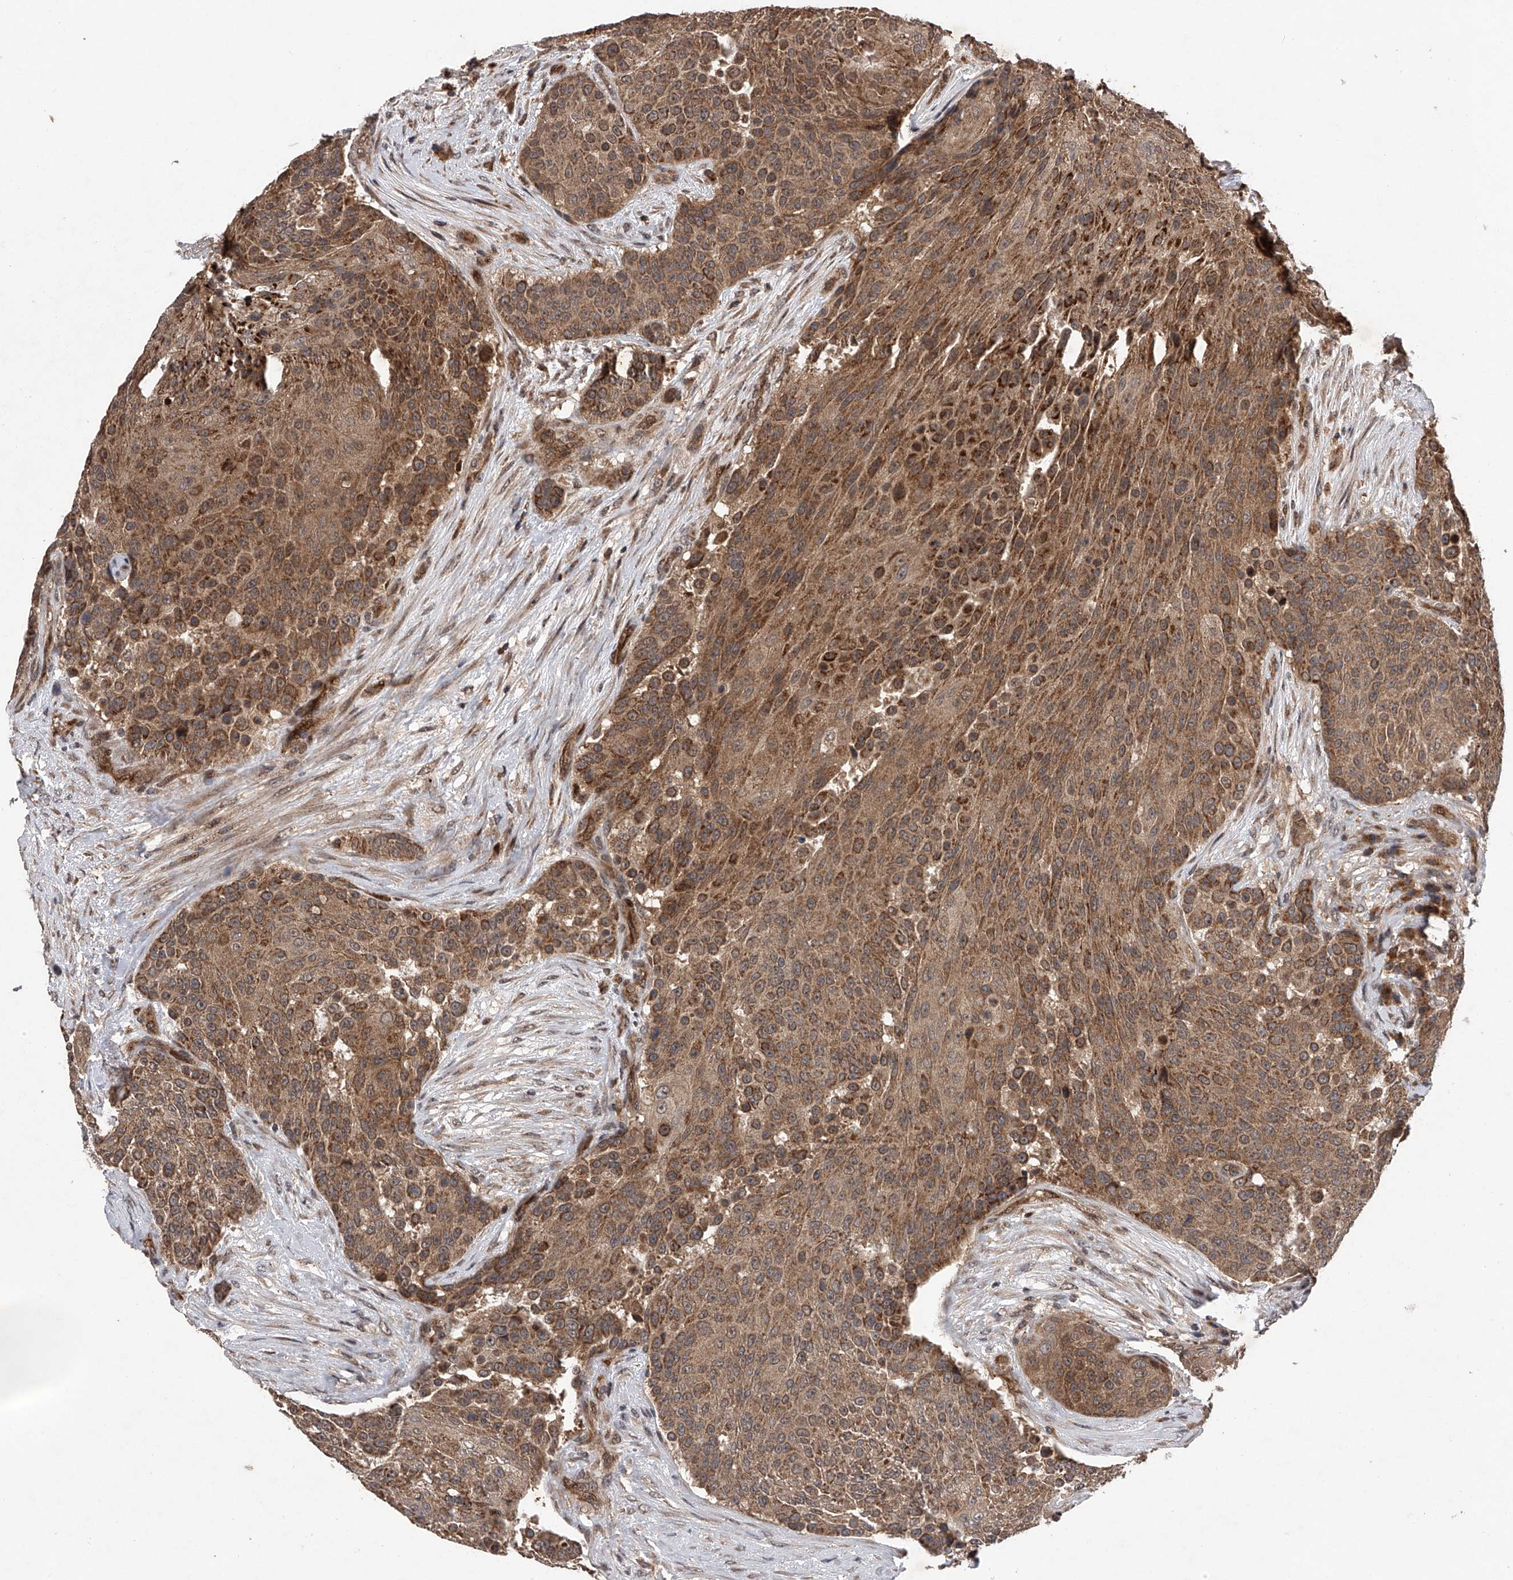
{"staining": {"intensity": "moderate", "quantity": ">75%", "location": "cytoplasmic/membranous"}, "tissue": "urothelial cancer", "cell_type": "Tumor cells", "image_type": "cancer", "snomed": [{"axis": "morphology", "description": "Urothelial carcinoma, High grade"}, {"axis": "topography", "description": "Urinary bladder"}], "caption": "Tumor cells reveal medium levels of moderate cytoplasmic/membranous expression in approximately >75% of cells in urothelial cancer.", "gene": "MAP3K11", "patient": {"sex": "female", "age": 63}}